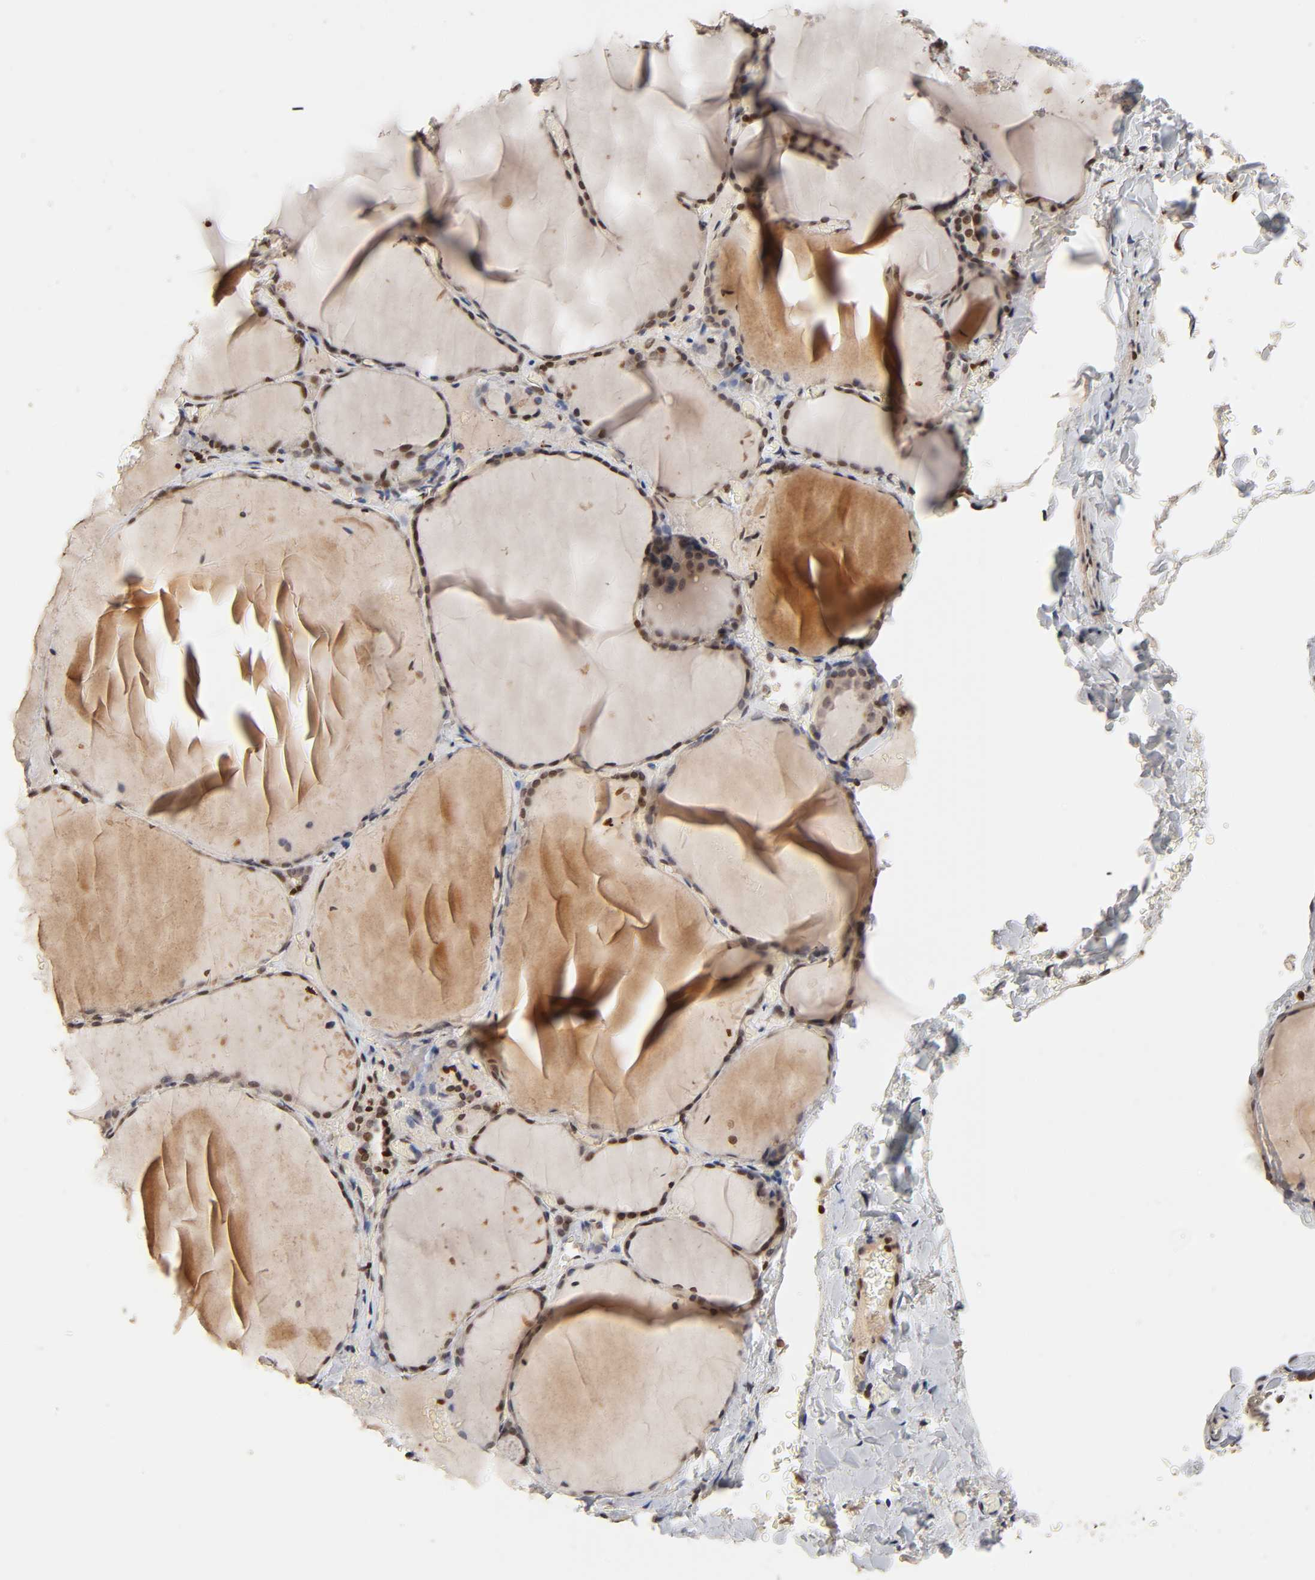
{"staining": {"intensity": "moderate", "quantity": ">75%", "location": "nuclear"}, "tissue": "thyroid gland", "cell_type": "Glandular cells", "image_type": "normal", "snomed": [{"axis": "morphology", "description": "Normal tissue, NOS"}, {"axis": "topography", "description": "Thyroid gland"}], "caption": "DAB immunohistochemical staining of normal thyroid gland demonstrates moderate nuclear protein positivity in about >75% of glandular cells. The protein is stained brown, and the nuclei are stained in blue (DAB IHC with brightfield microscopy, high magnification).", "gene": "ZNF473", "patient": {"sex": "female", "age": 22}}